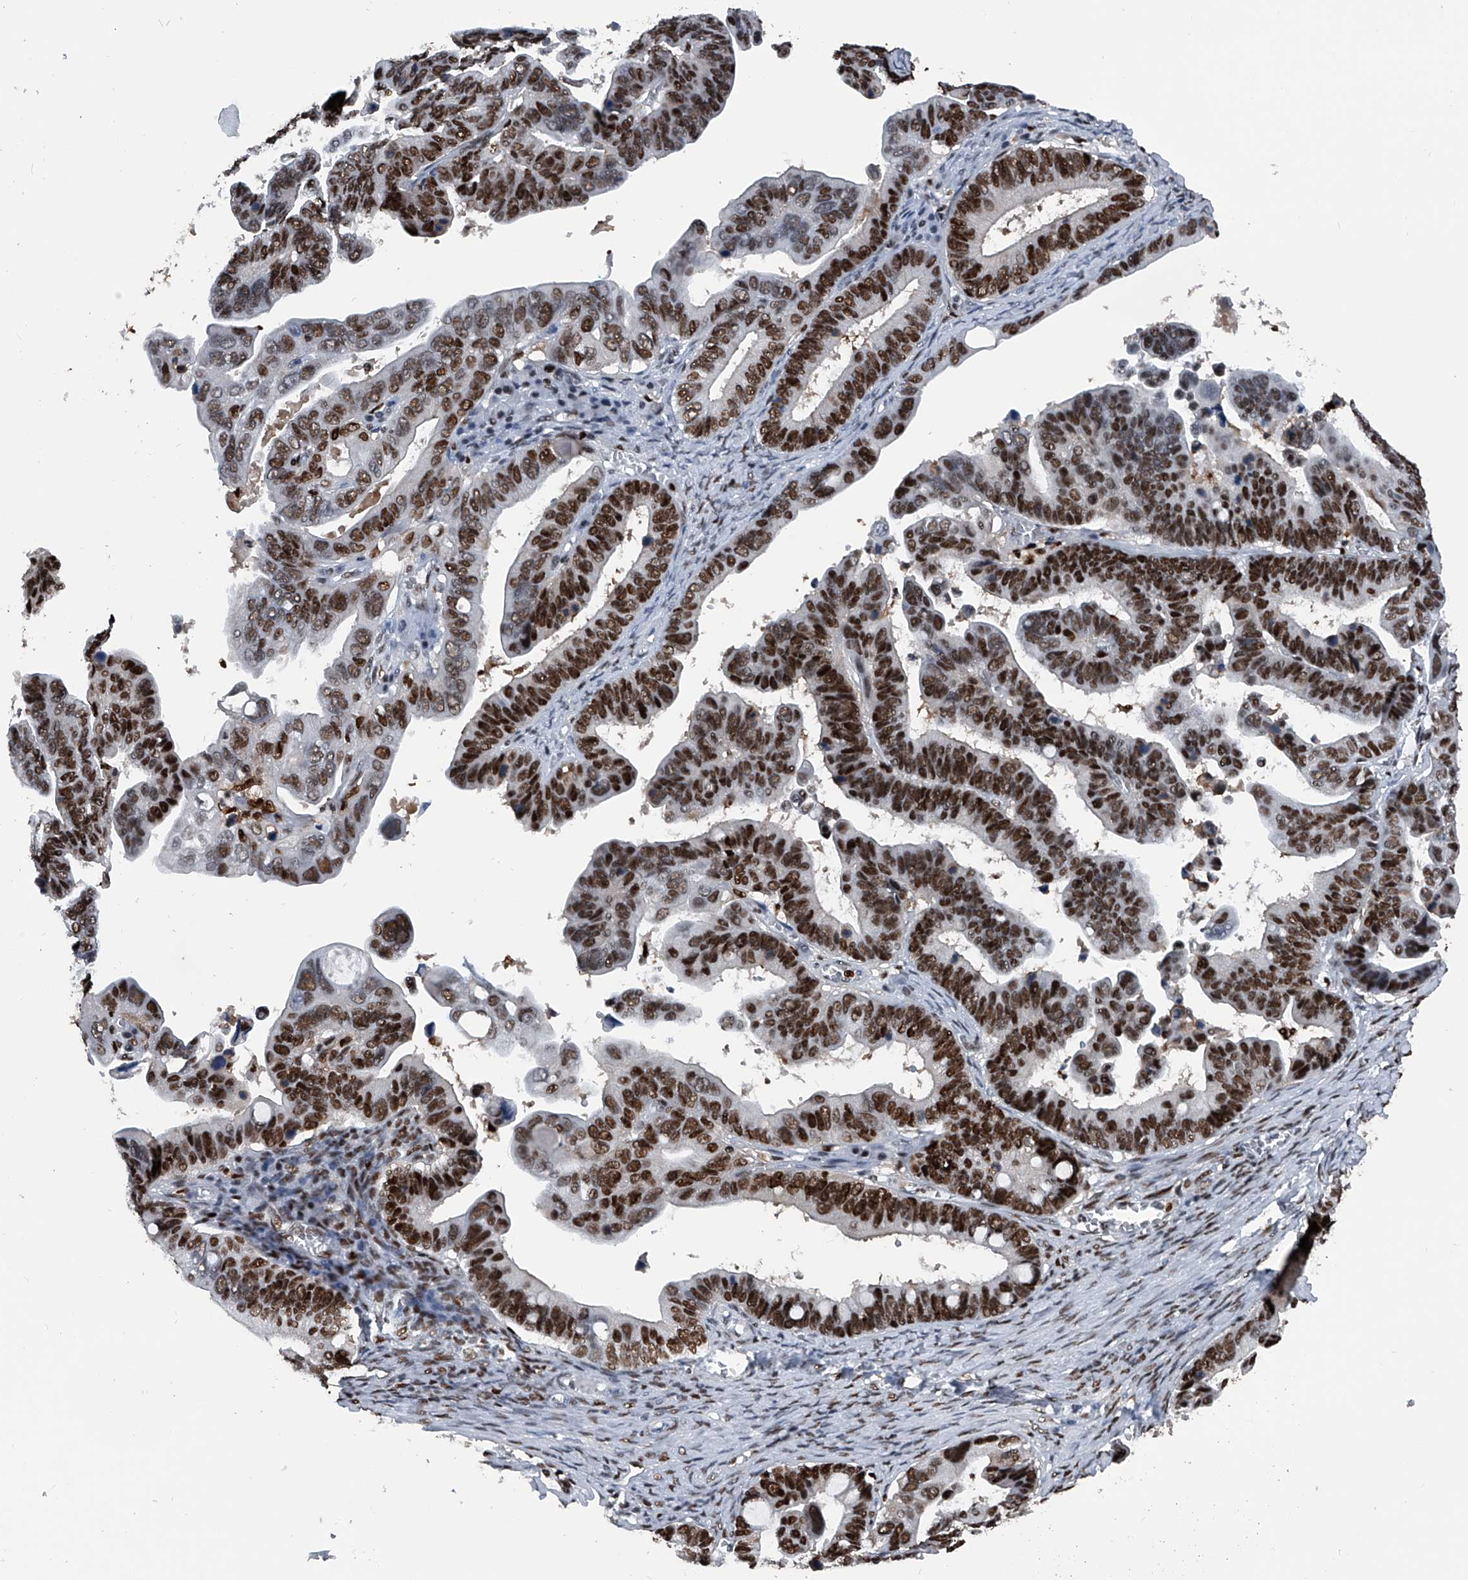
{"staining": {"intensity": "strong", "quantity": ">75%", "location": "nuclear"}, "tissue": "ovarian cancer", "cell_type": "Tumor cells", "image_type": "cancer", "snomed": [{"axis": "morphology", "description": "Cystadenocarcinoma, serous, NOS"}, {"axis": "topography", "description": "Ovary"}], "caption": "About >75% of tumor cells in human ovarian cancer (serous cystadenocarcinoma) show strong nuclear protein staining as visualized by brown immunohistochemical staining.", "gene": "FKBP5", "patient": {"sex": "female", "age": 56}}